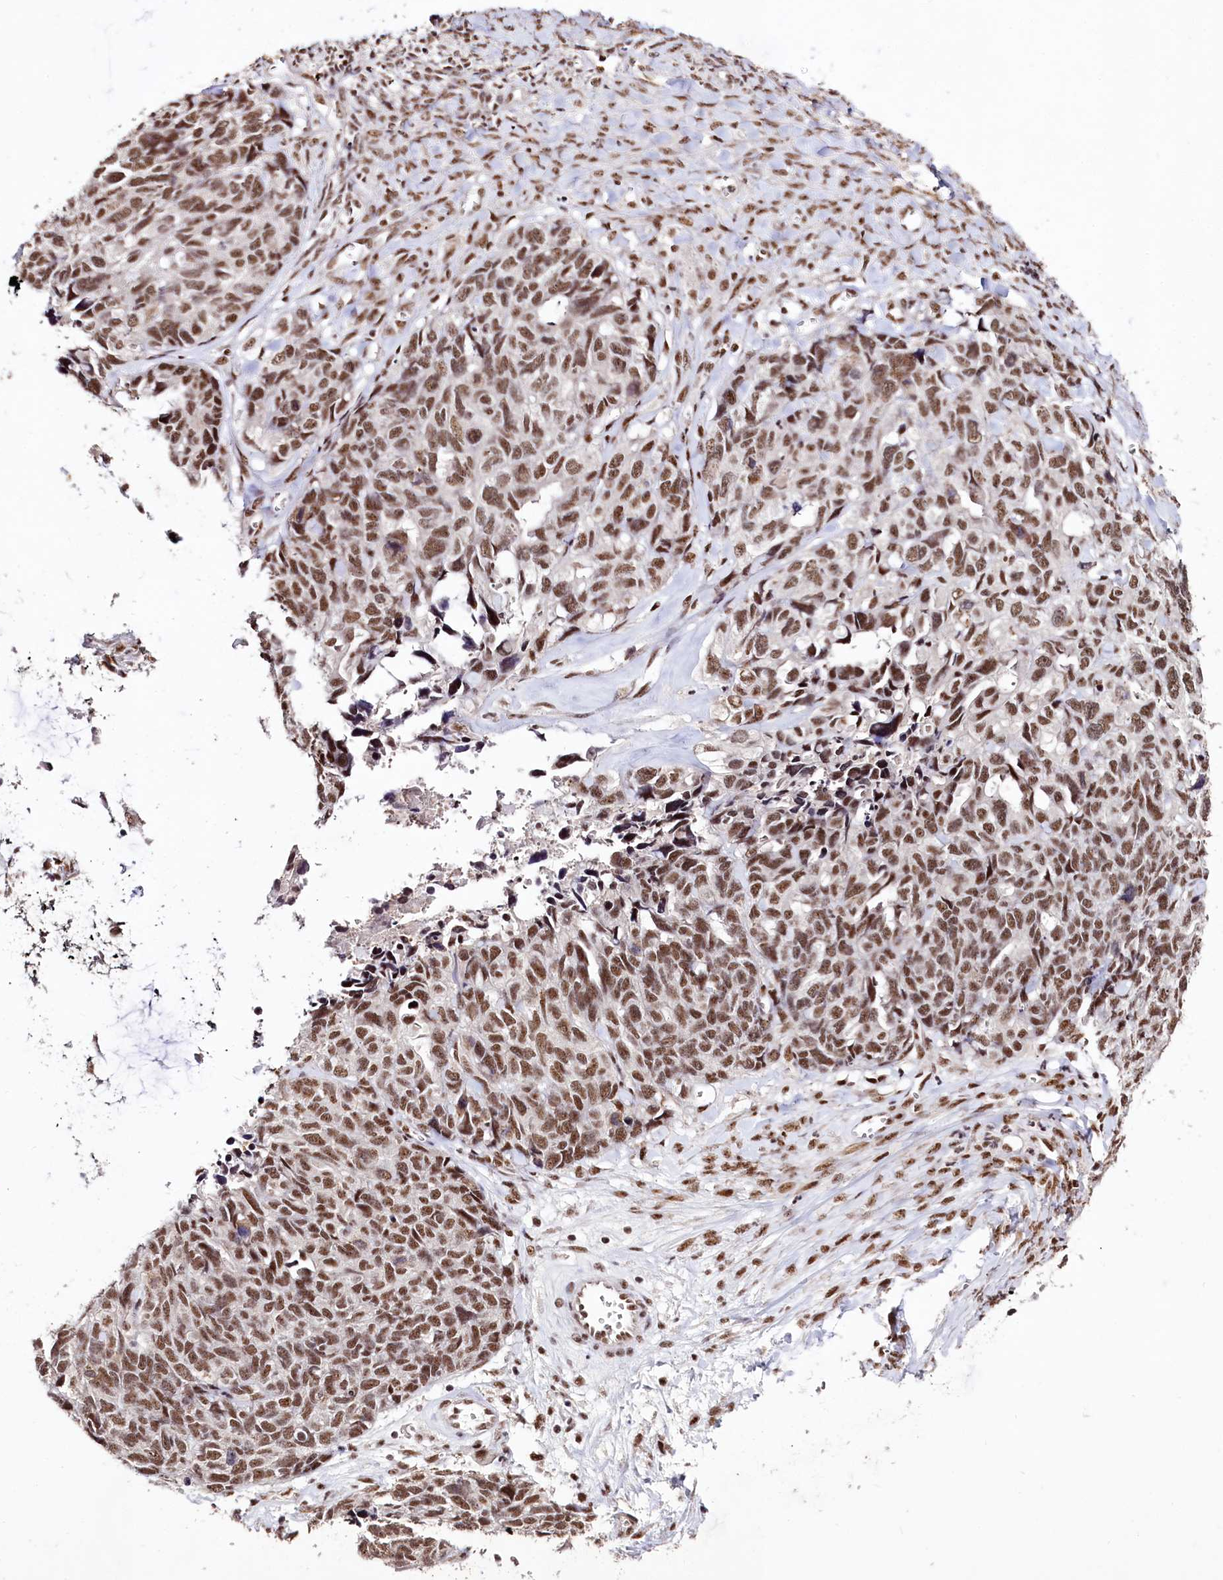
{"staining": {"intensity": "moderate", "quantity": ">75%", "location": "nuclear"}, "tissue": "ovarian cancer", "cell_type": "Tumor cells", "image_type": "cancer", "snomed": [{"axis": "morphology", "description": "Cystadenocarcinoma, serous, NOS"}, {"axis": "topography", "description": "Ovary"}], "caption": "Brown immunohistochemical staining in ovarian cancer (serous cystadenocarcinoma) displays moderate nuclear positivity in approximately >75% of tumor cells.", "gene": "HIRA", "patient": {"sex": "female", "age": 79}}